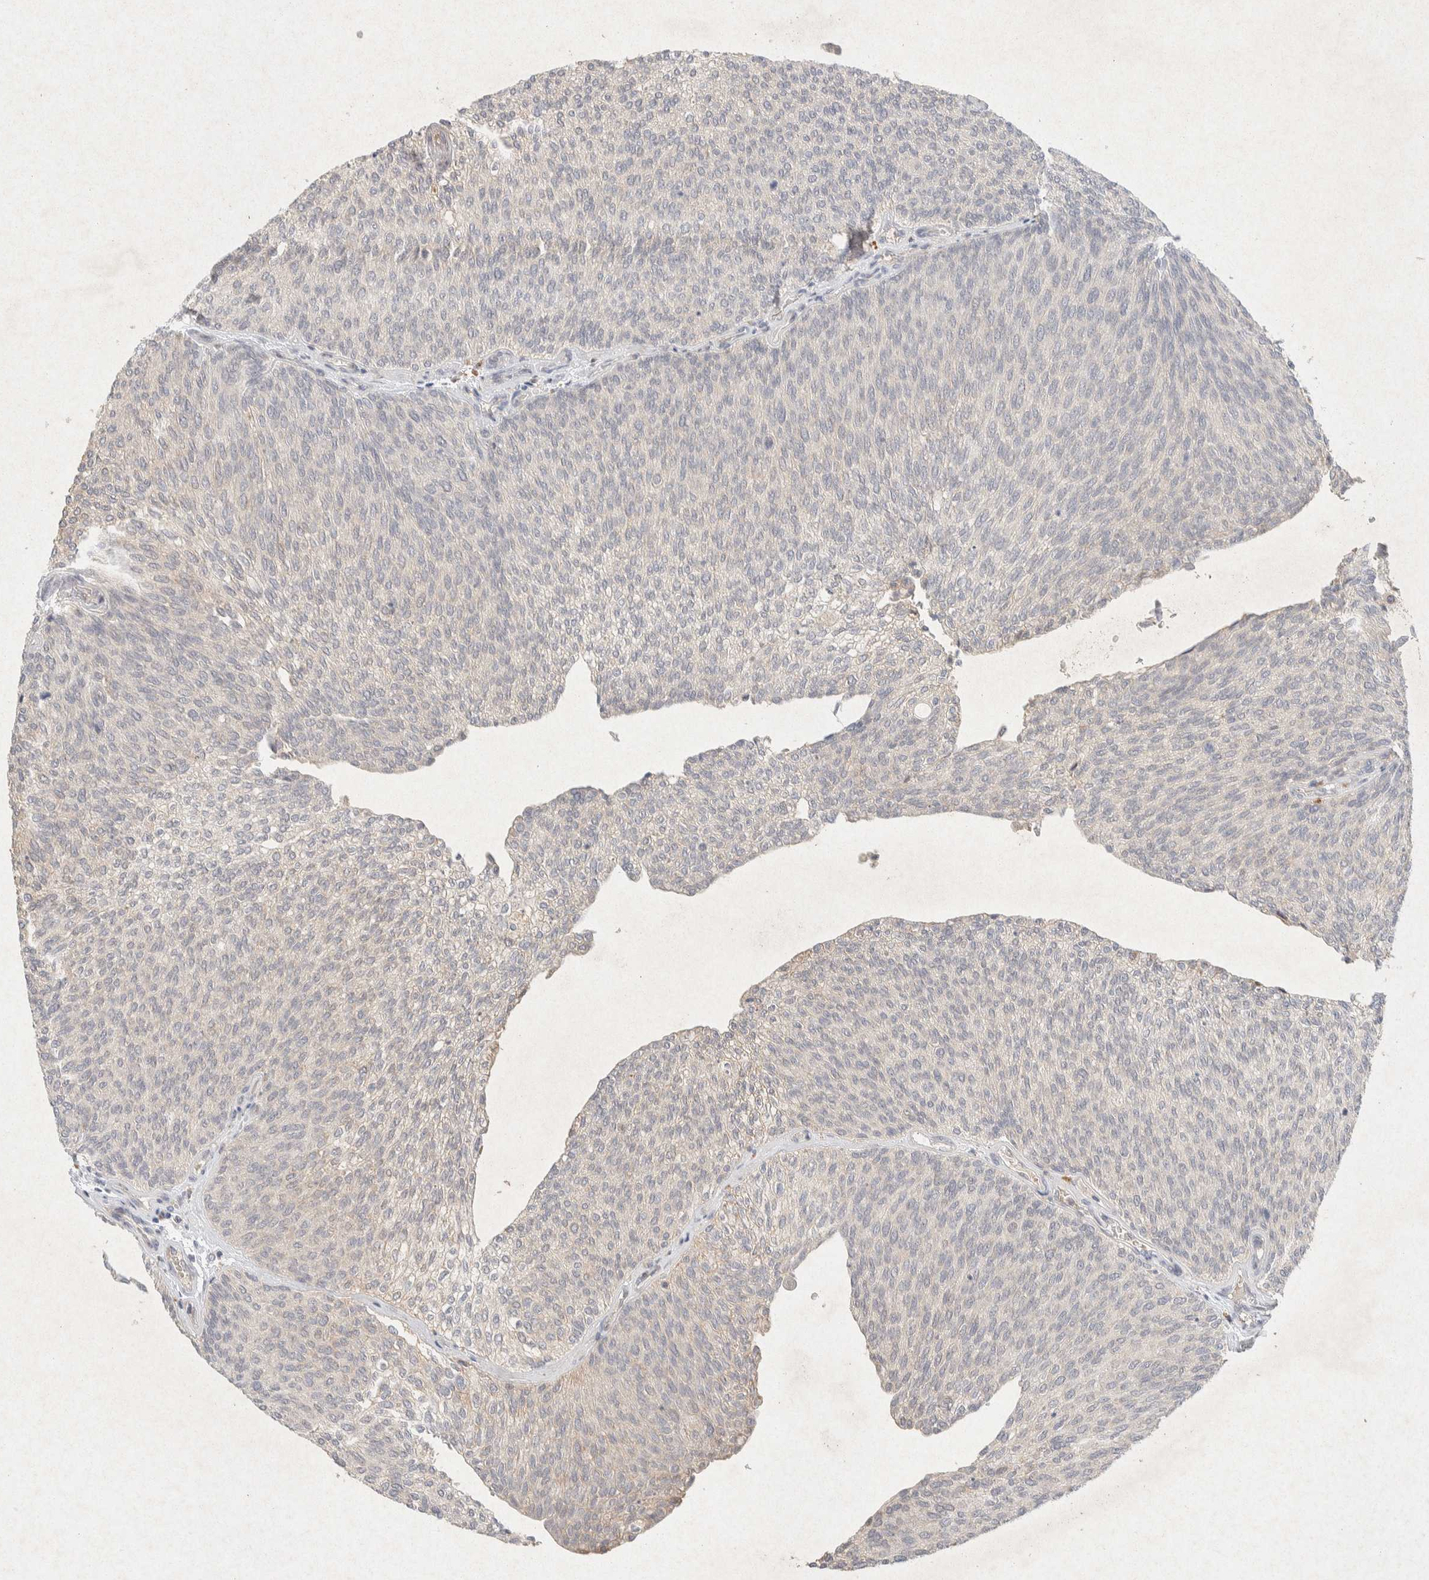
{"staining": {"intensity": "negative", "quantity": "none", "location": "none"}, "tissue": "urothelial cancer", "cell_type": "Tumor cells", "image_type": "cancer", "snomed": [{"axis": "morphology", "description": "Urothelial carcinoma, Low grade"}, {"axis": "topography", "description": "Urinary bladder"}], "caption": "There is no significant expression in tumor cells of low-grade urothelial carcinoma.", "gene": "GNAI1", "patient": {"sex": "female", "age": 79}}